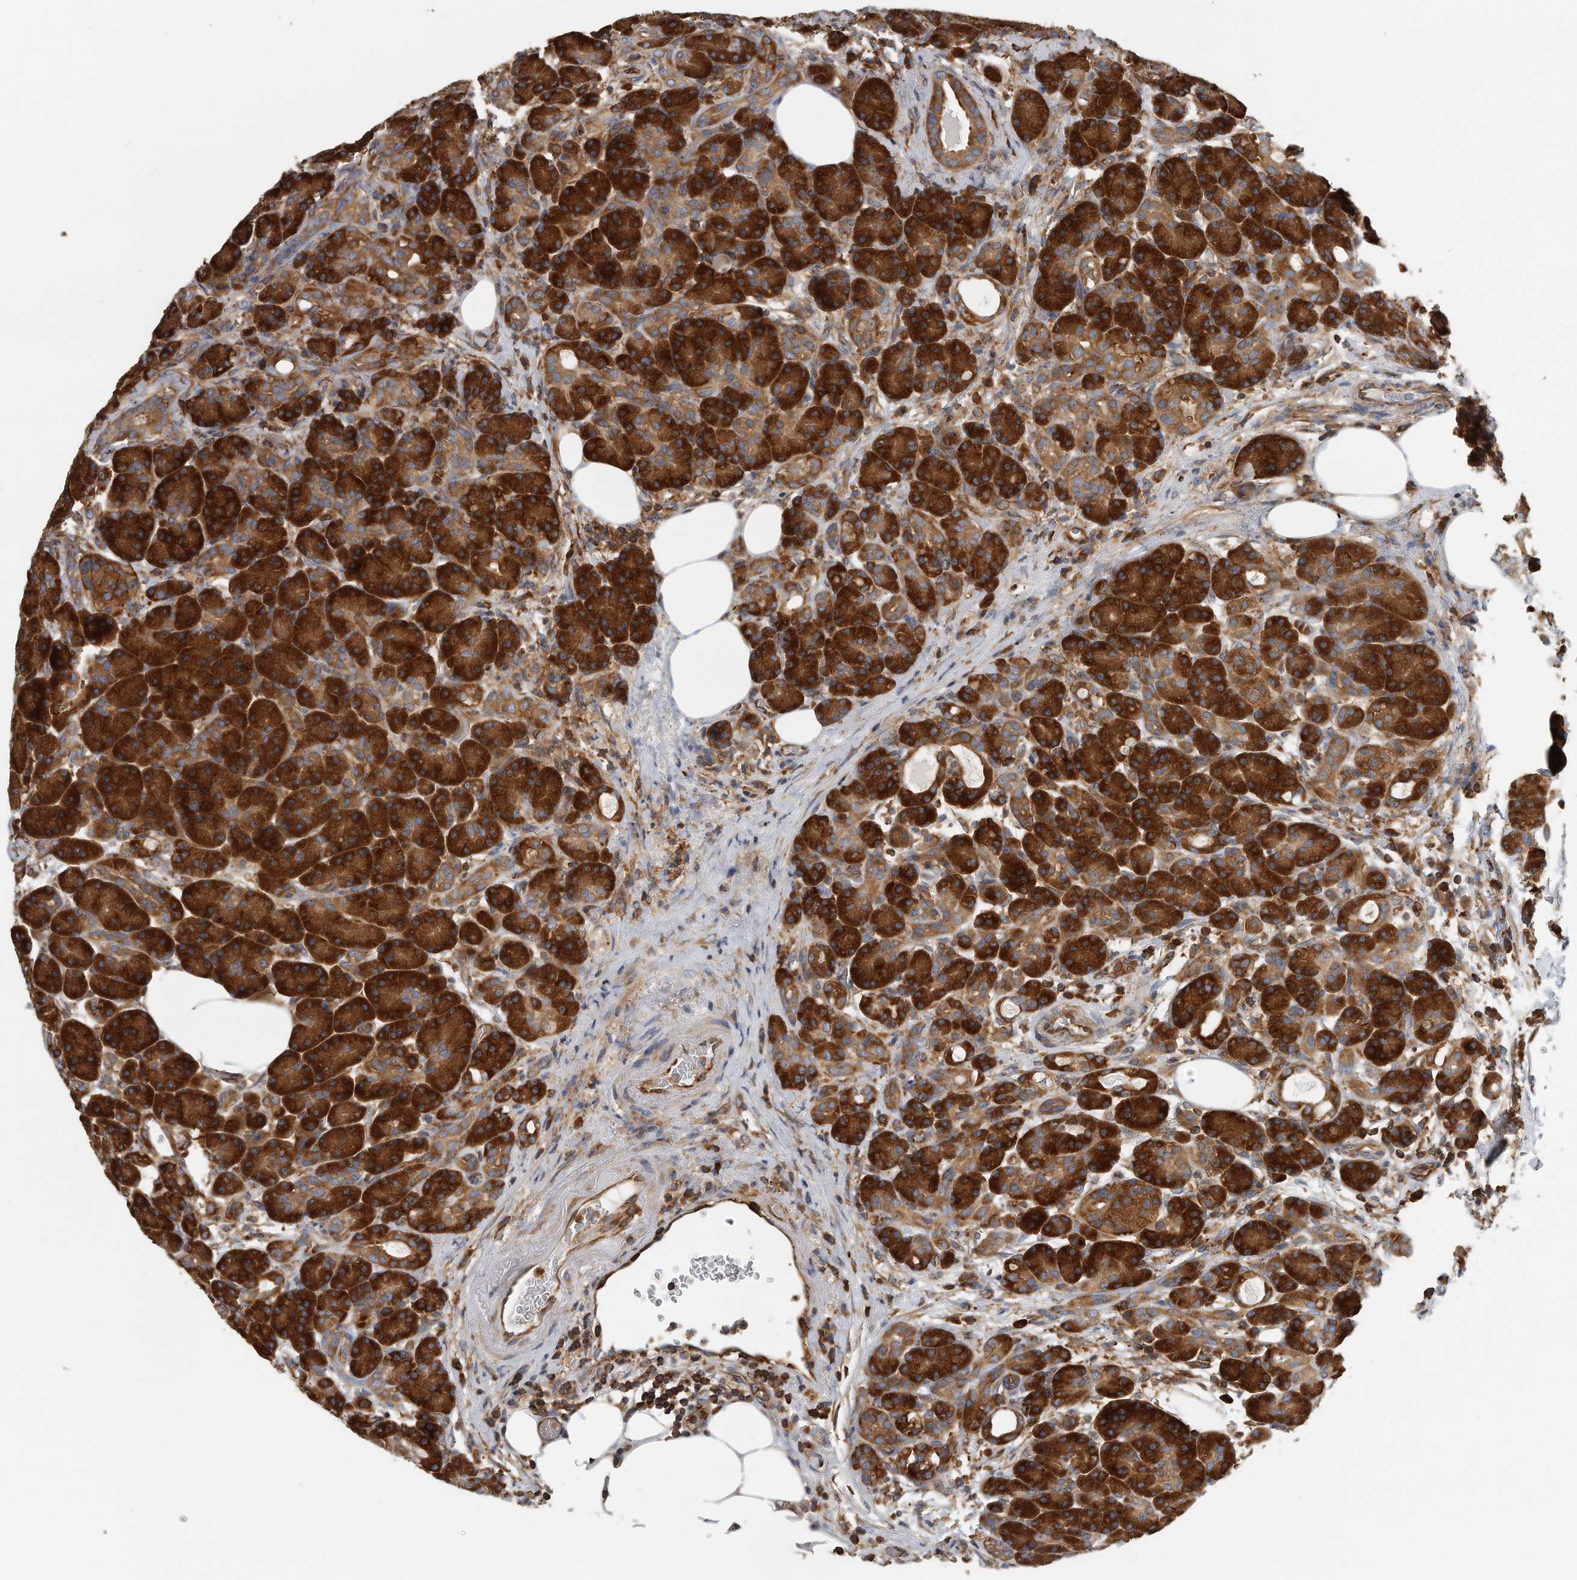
{"staining": {"intensity": "strong", "quantity": ">75%", "location": "cytoplasmic/membranous"}, "tissue": "pancreas", "cell_type": "Exocrine glandular cells", "image_type": "normal", "snomed": [{"axis": "morphology", "description": "Normal tissue, NOS"}, {"axis": "topography", "description": "Pancreas"}], "caption": "Protein positivity by immunohistochemistry reveals strong cytoplasmic/membranous positivity in about >75% of exocrine glandular cells in unremarkable pancreas.", "gene": "EIF3I", "patient": {"sex": "male", "age": 63}}